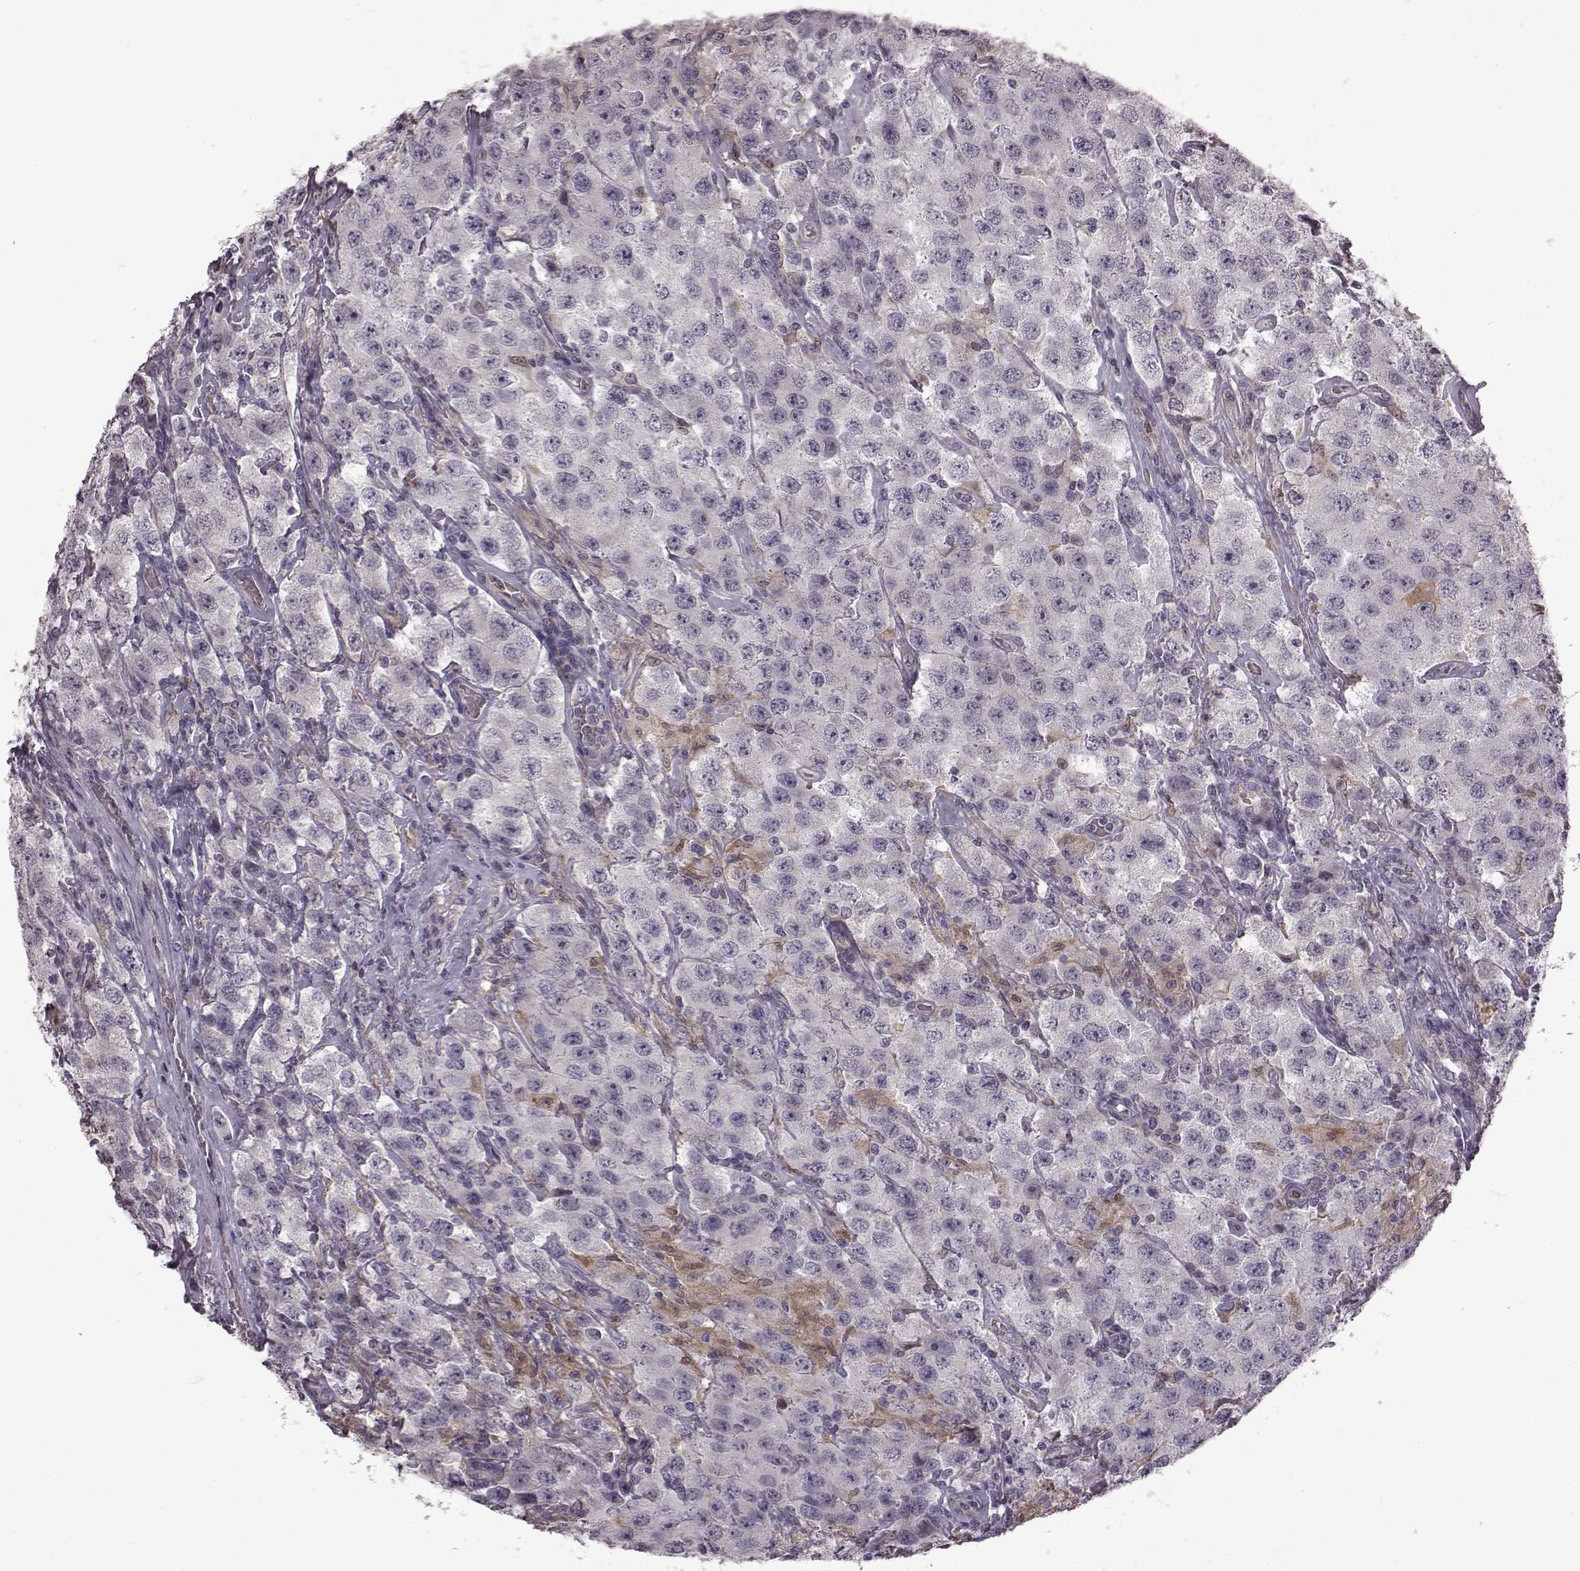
{"staining": {"intensity": "weak", "quantity": "<25%", "location": "cytoplasmic/membranous"}, "tissue": "testis cancer", "cell_type": "Tumor cells", "image_type": "cancer", "snomed": [{"axis": "morphology", "description": "Seminoma, NOS"}, {"axis": "topography", "description": "Testis"}], "caption": "Immunohistochemistry (IHC) micrograph of neoplastic tissue: testis cancer stained with DAB (3,3'-diaminobenzidine) displays no significant protein positivity in tumor cells.", "gene": "B3GNT6", "patient": {"sex": "male", "age": 52}}